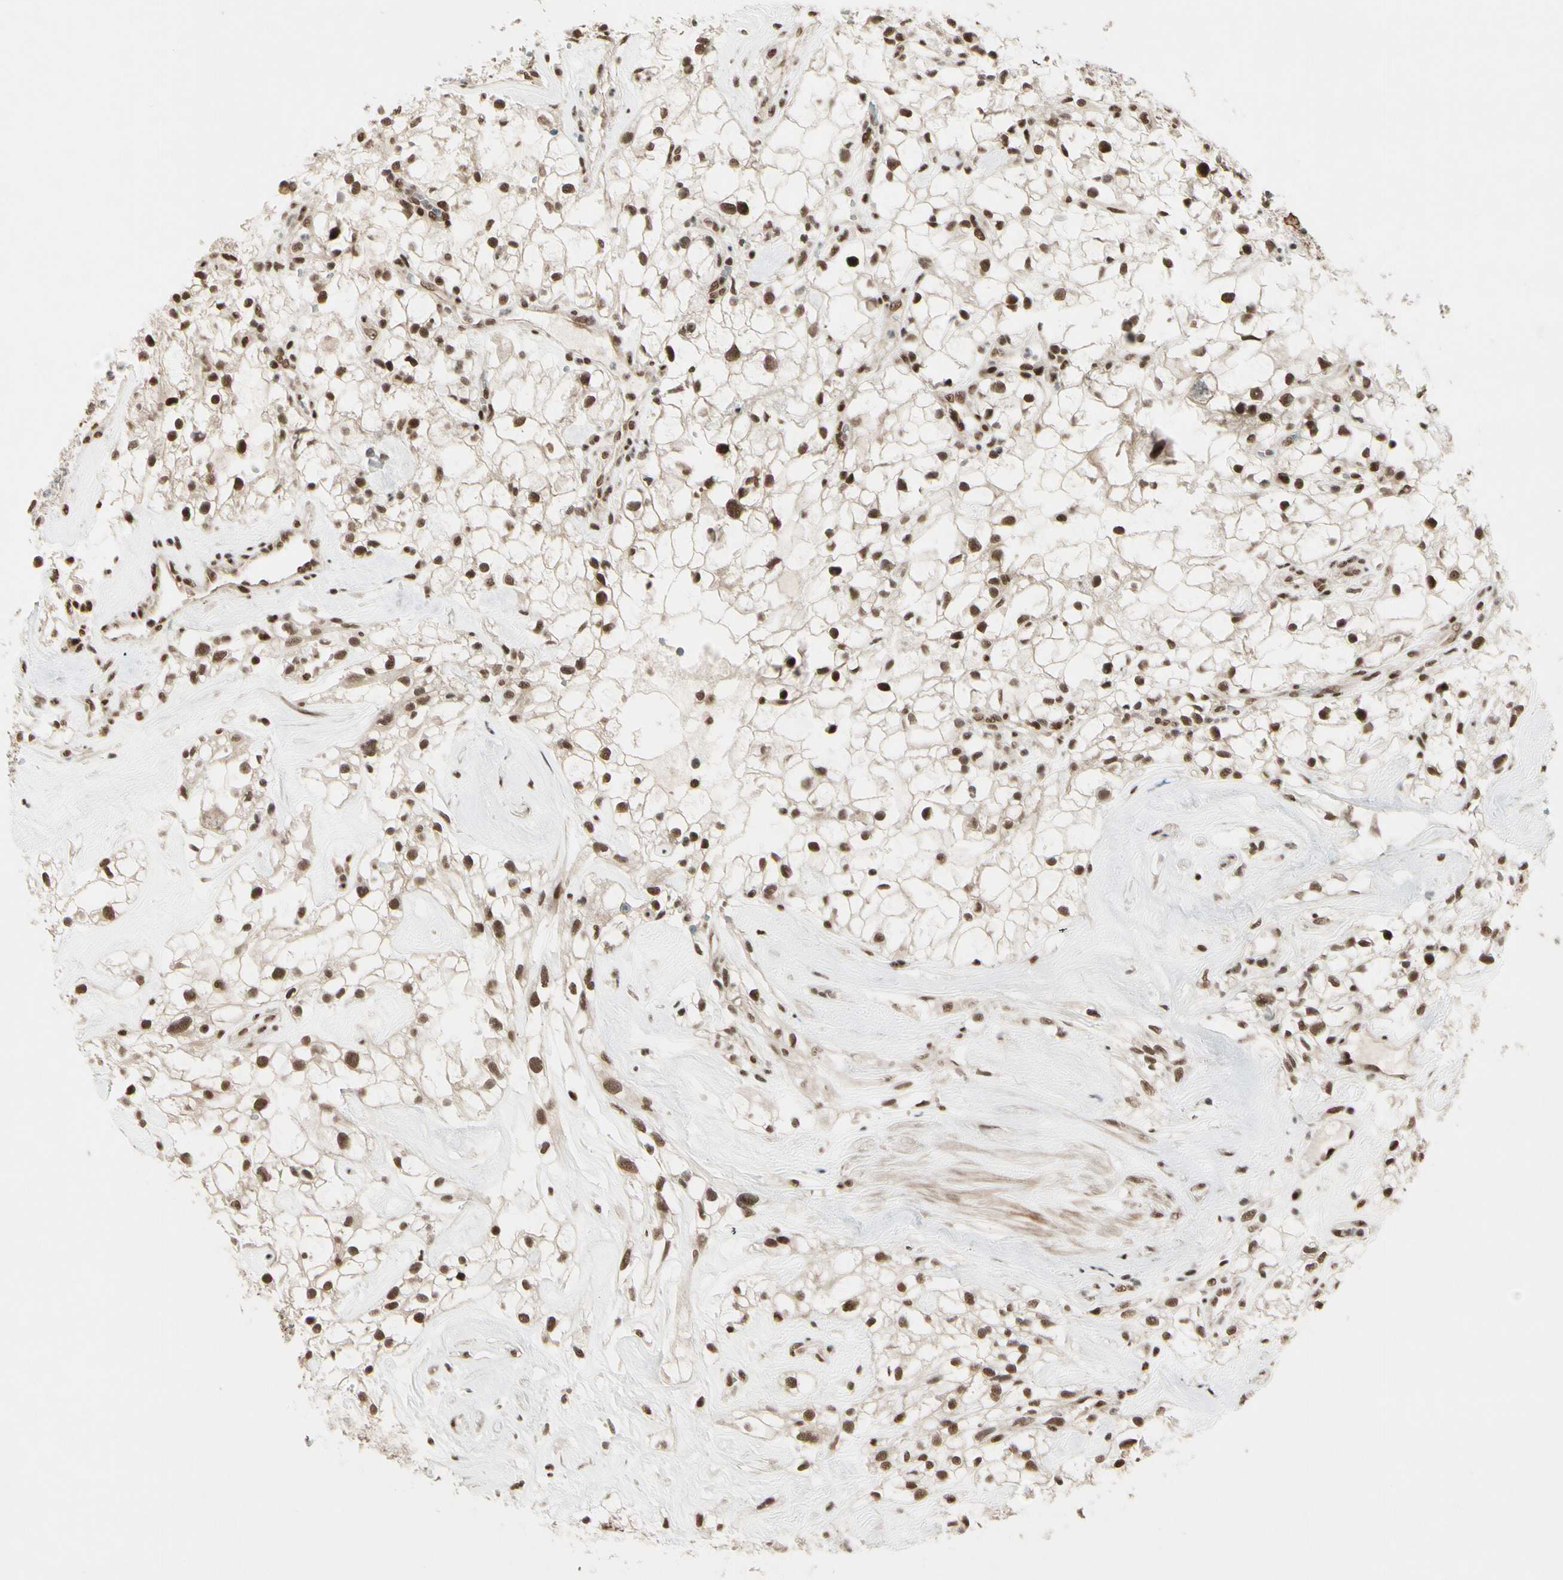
{"staining": {"intensity": "strong", "quantity": ">75%", "location": "nuclear"}, "tissue": "renal cancer", "cell_type": "Tumor cells", "image_type": "cancer", "snomed": [{"axis": "morphology", "description": "Adenocarcinoma, NOS"}, {"axis": "topography", "description": "Kidney"}], "caption": "There is high levels of strong nuclear expression in tumor cells of adenocarcinoma (renal), as demonstrated by immunohistochemical staining (brown color).", "gene": "CHAMP1", "patient": {"sex": "female", "age": 60}}